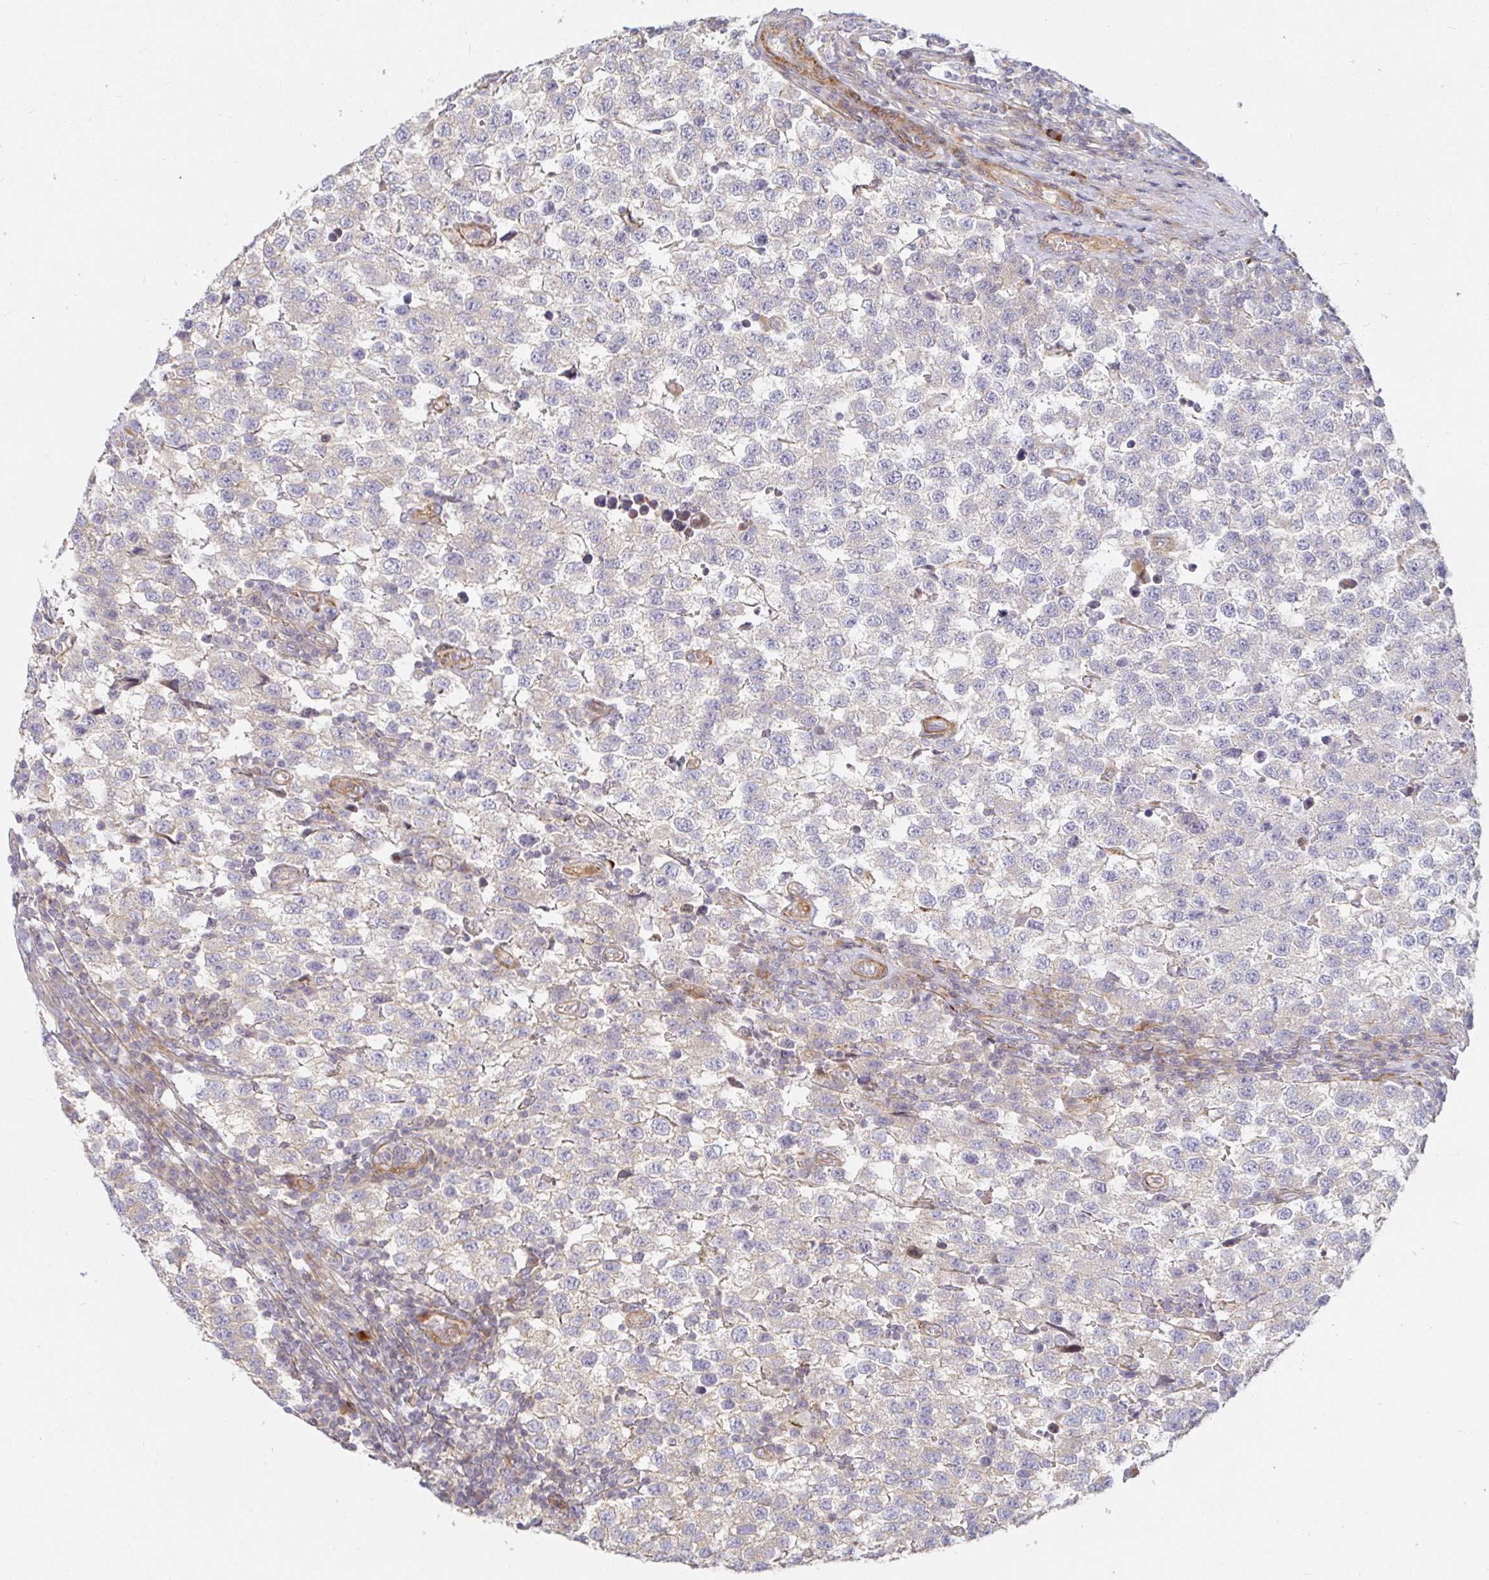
{"staining": {"intensity": "negative", "quantity": "none", "location": "none"}, "tissue": "testis cancer", "cell_type": "Tumor cells", "image_type": "cancer", "snomed": [{"axis": "morphology", "description": "Seminoma, NOS"}, {"axis": "topography", "description": "Testis"}], "caption": "Tumor cells show no significant positivity in testis seminoma.", "gene": "SSH2", "patient": {"sex": "male", "age": 34}}